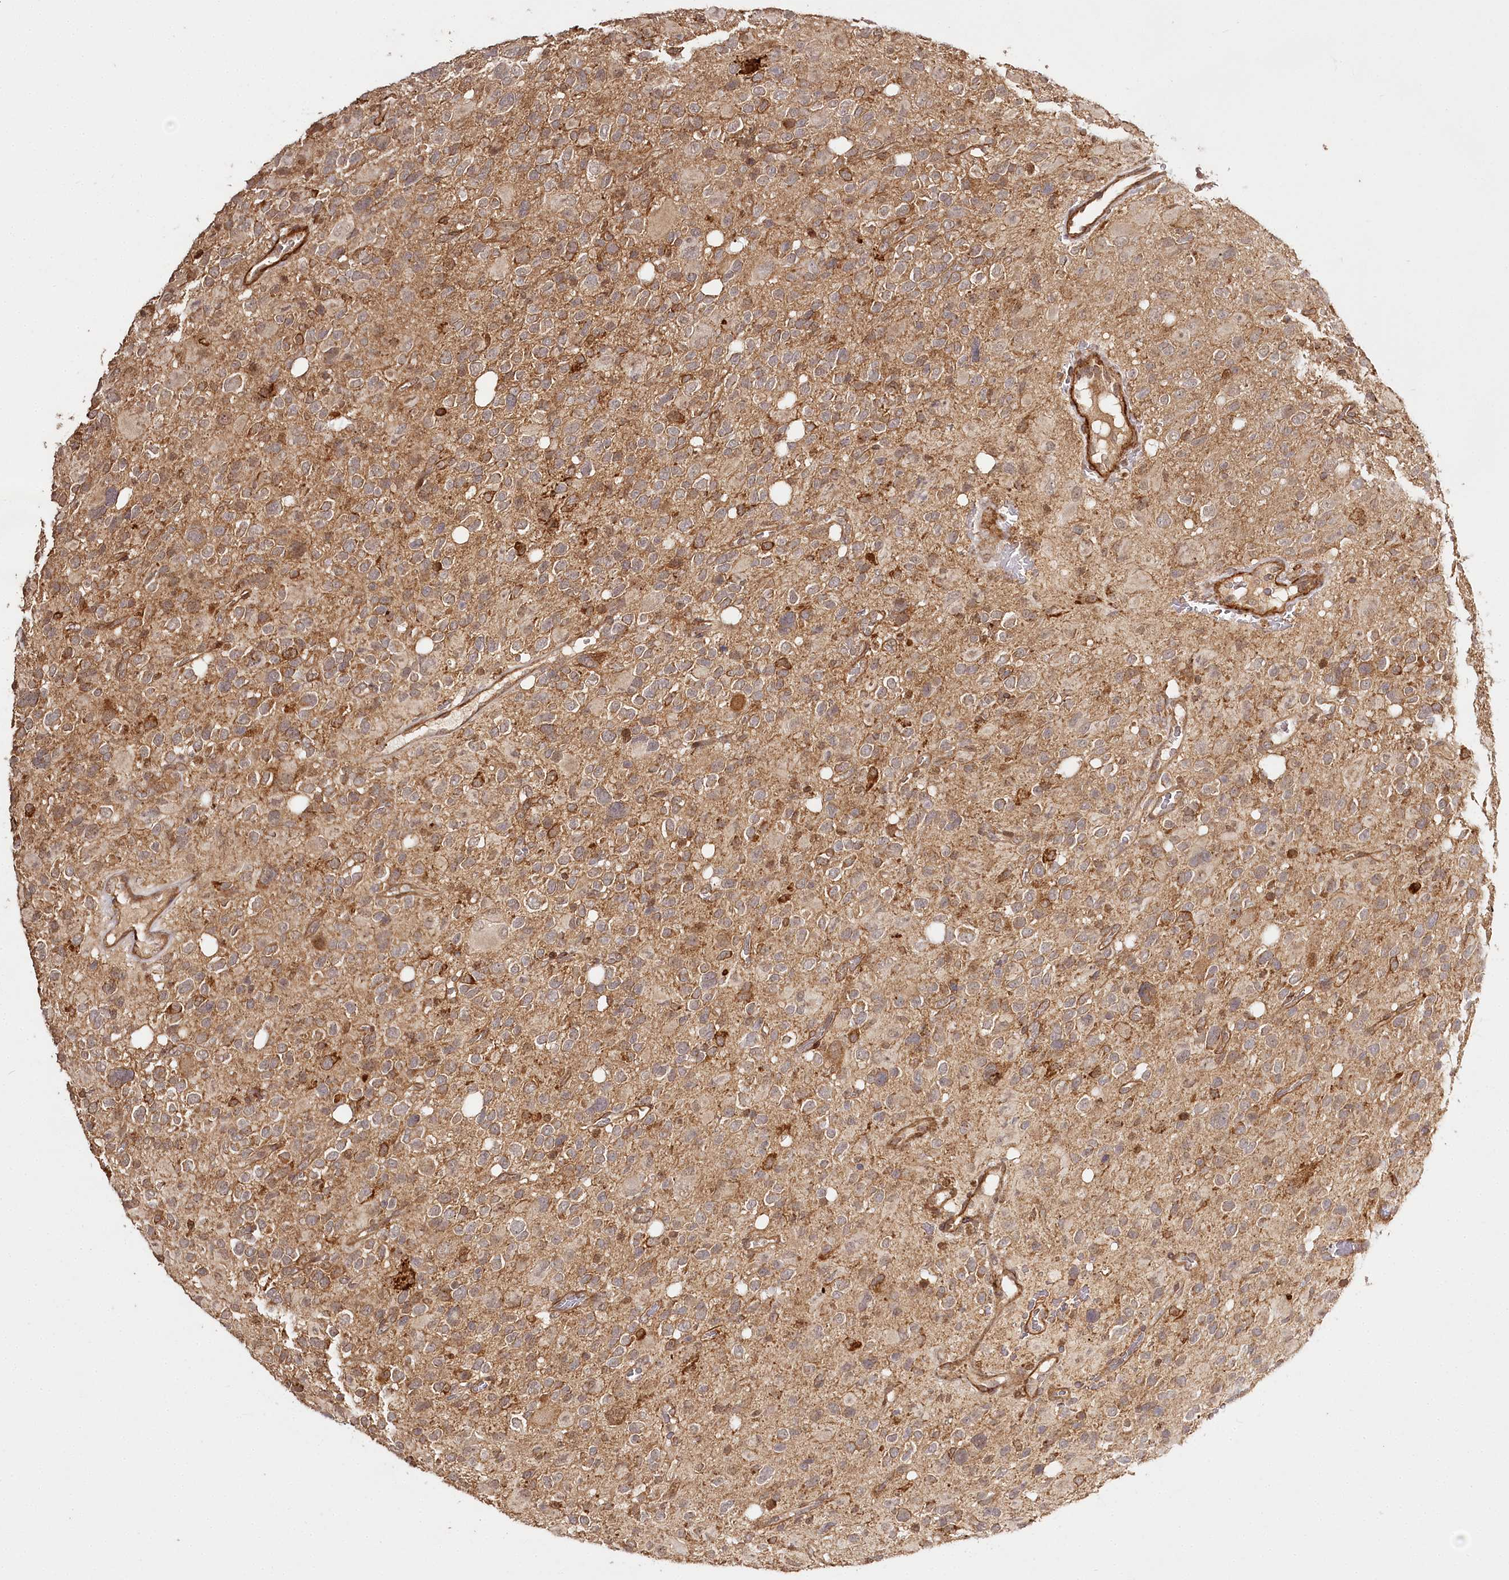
{"staining": {"intensity": "weak", "quantity": "25%-75%", "location": "cytoplasmic/membranous"}, "tissue": "glioma", "cell_type": "Tumor cells", "image_type": "cancer", "snomed": [{"axis": "morphology", "description": "Glioma, malignant, High grade"}, {"axis": "topography", "description": "Brain"}], "caption": "Protein staining by IHC displays weak cytoplasmic/membranous staining in approximately 25%-75% of tumor cells in glioma.", "gene": "ULK2", "patient": {"sex": "male", "age": 48}}